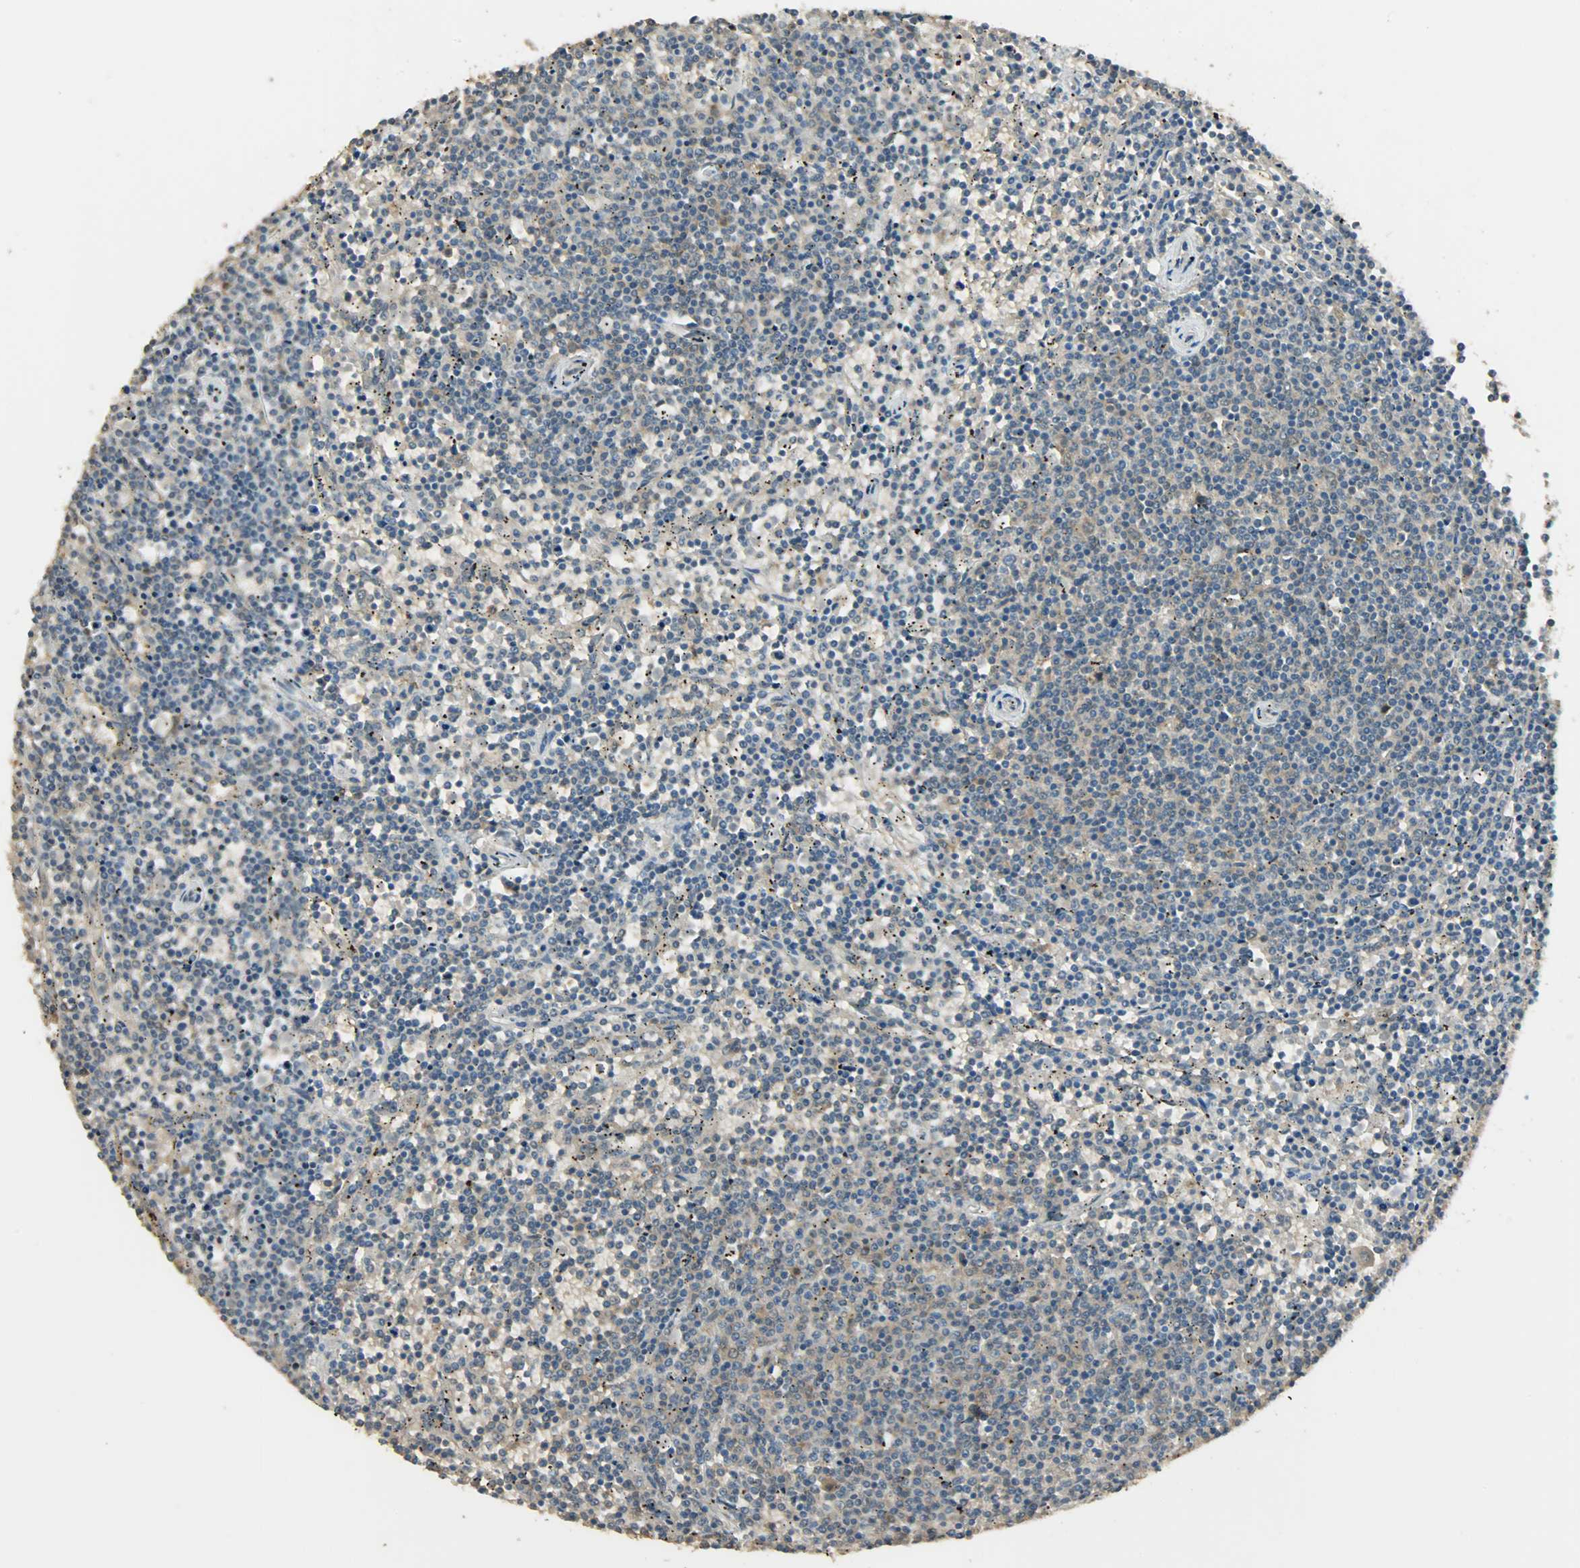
{"staining": {"intensity": "weak", "quantity": "25%-75%", "location": "cytoplasmic/membranous"}, "tissue": "lymphoma", "cell_type": "Tumor cells", "image_type": "cancer", "snomed": [{"axis": "morphology", "description": "Malignant lymphoma, non-Hodgkin's type, Low grade"}, {"axis": "topography", "description": "Spleen"}], "caption": "Tumor cells demonstrate low levels of weak cytoplasmic/membranous positivity in about 25%-75% of cells in lymphoma. (Stains: DAB in brown, nuclei in blue, Microscopy: brightfield microscopy at high magnification).", "gene": "PRMT5", "patient": {"sex": "female", "age": 50}}